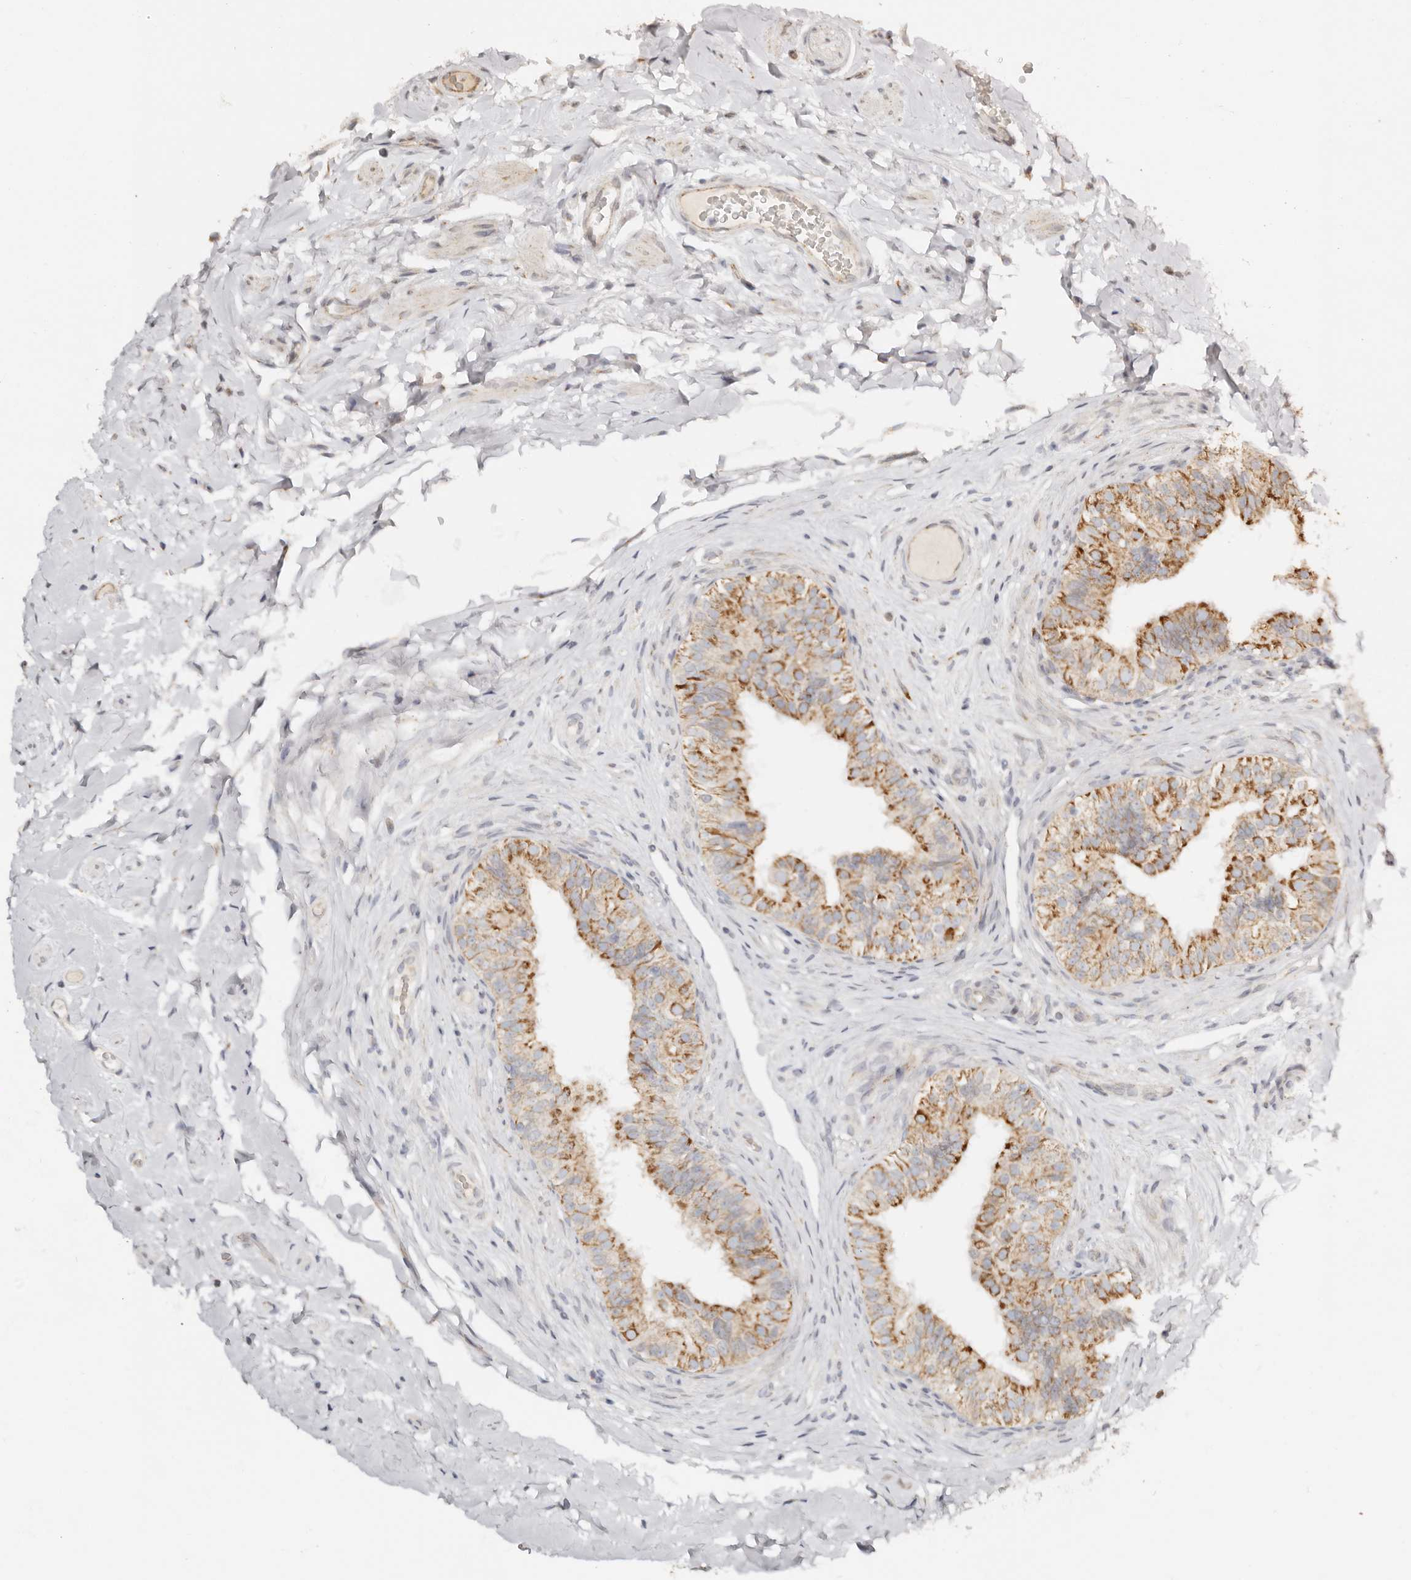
{"staining": {"intensity": "moderate", "quantity": "25%-75%", "location": "cytoplasmic/membranous"}, "tissue": "epididymis", "cell_type": "Glandular cells", "image_type": "normal", "snomed": [{"axis": "morphology", "description": "Normal tissue, NOS"}, {"axis": "topography", "description": "Epididymis"}], "caption": "Protein analysis of unremarkable epididymis reveals moderate cytoplasmic/membranous expression in approximately 25%-75% of glandular cells.", "gene": "KDF1", "patient": {"sex": "male", "age": 49}}